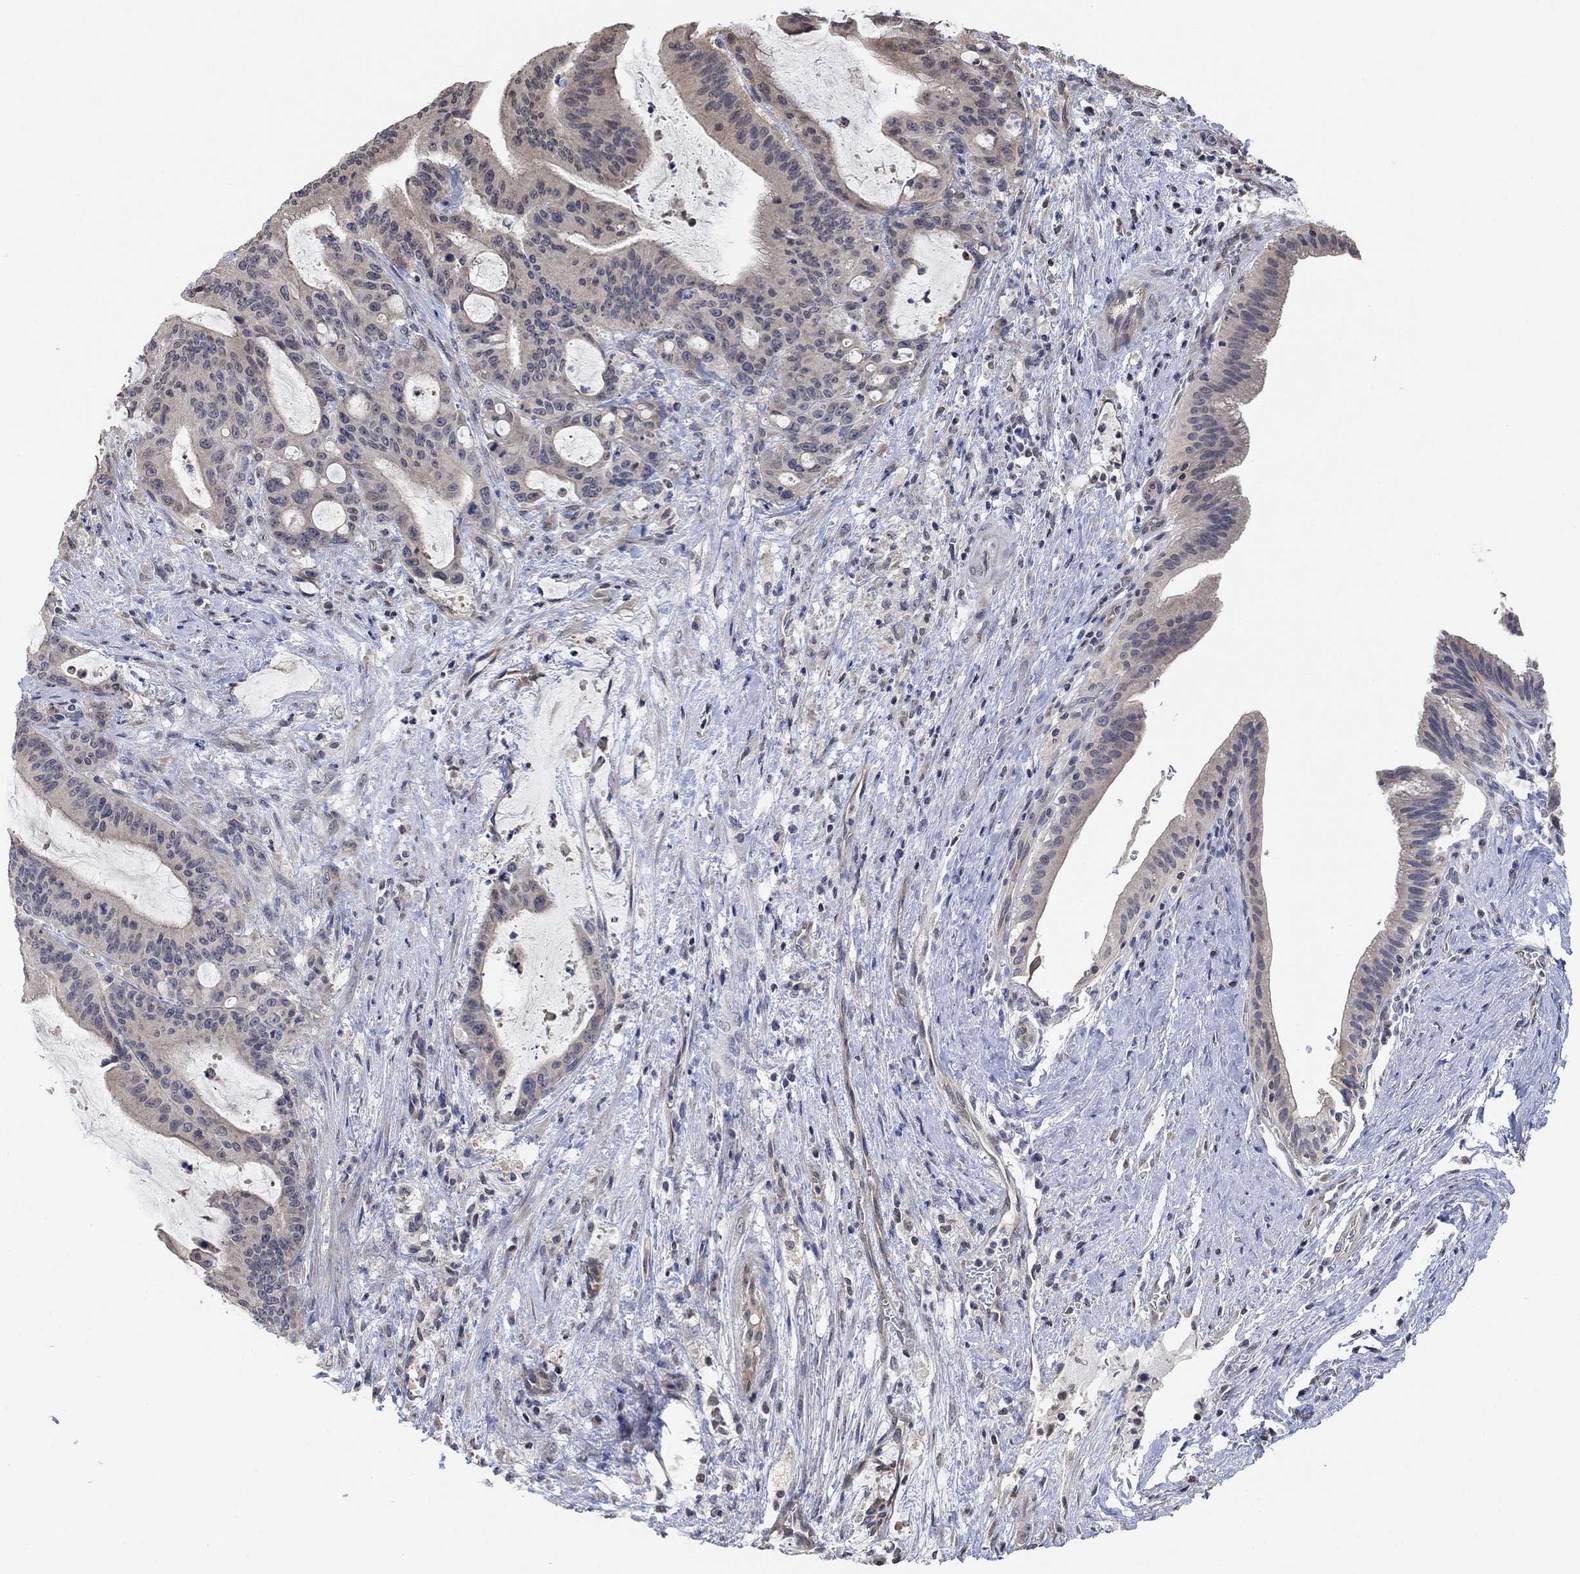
{"staining": {"intensity": "weak", "quantity": "<25%", "location": "cytoplasmic/membranous"}, "tissue": "liver cancer", "cell_type": "Tumor cells", "image_type": "cancer", "snomed": [{"axis": "morphology", "description": "Cholangiocarcinoma"}, {"axis": "topography", "description": "Liver"}], "caption": "Human cholangiocarcinoma (liver) stained for a protein using immunohistochemistry (IHC) reveals no positivity in tumor cells.", "gene": "UNC5B", "patient": {"sex": "female", "age": 73}}